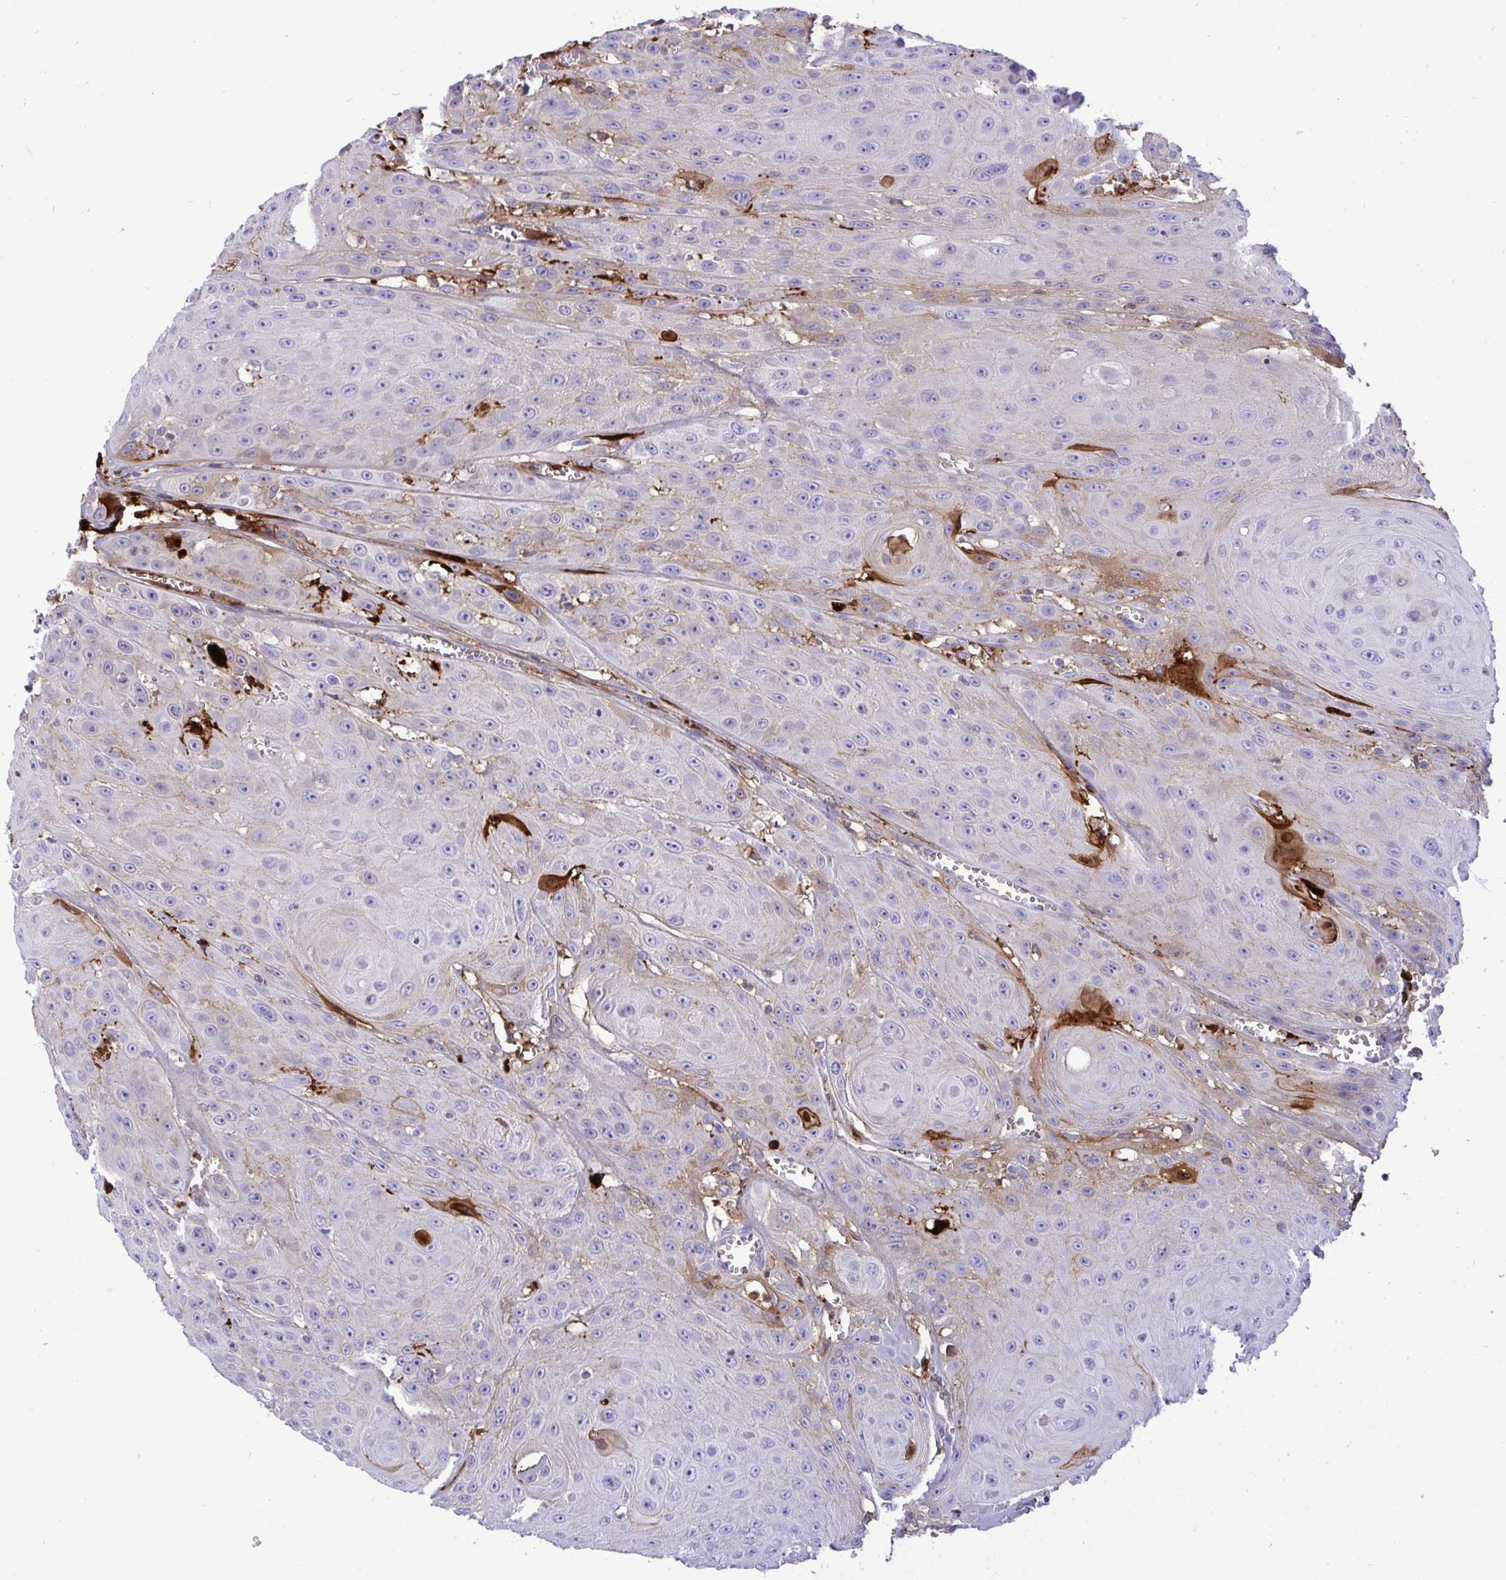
{"staining": {"intensity": "moderate", "quantity": "<25%", "location": "cytoplasmic/membranous"}, "tissue": "head and neck cancer", "cell_type": "Tumor cells", "image_type": "cancer", "snomed": [{"axis": "morphology", "description": "Squamous cell carcinoma, NOS"}, {"axis": "topography", "description": "Oral tissue"}, {"axis": "topography", "description": "Head-Neck"}], "caption": "DAB immunohistochemical staining of human squamous cell carcinoma (head and neck) shows moderate cytoplasmic/membranous protein expression in about <25% of tumor cells.", "gene": "F2", "patient": {"sex": "male", "age": 81}}